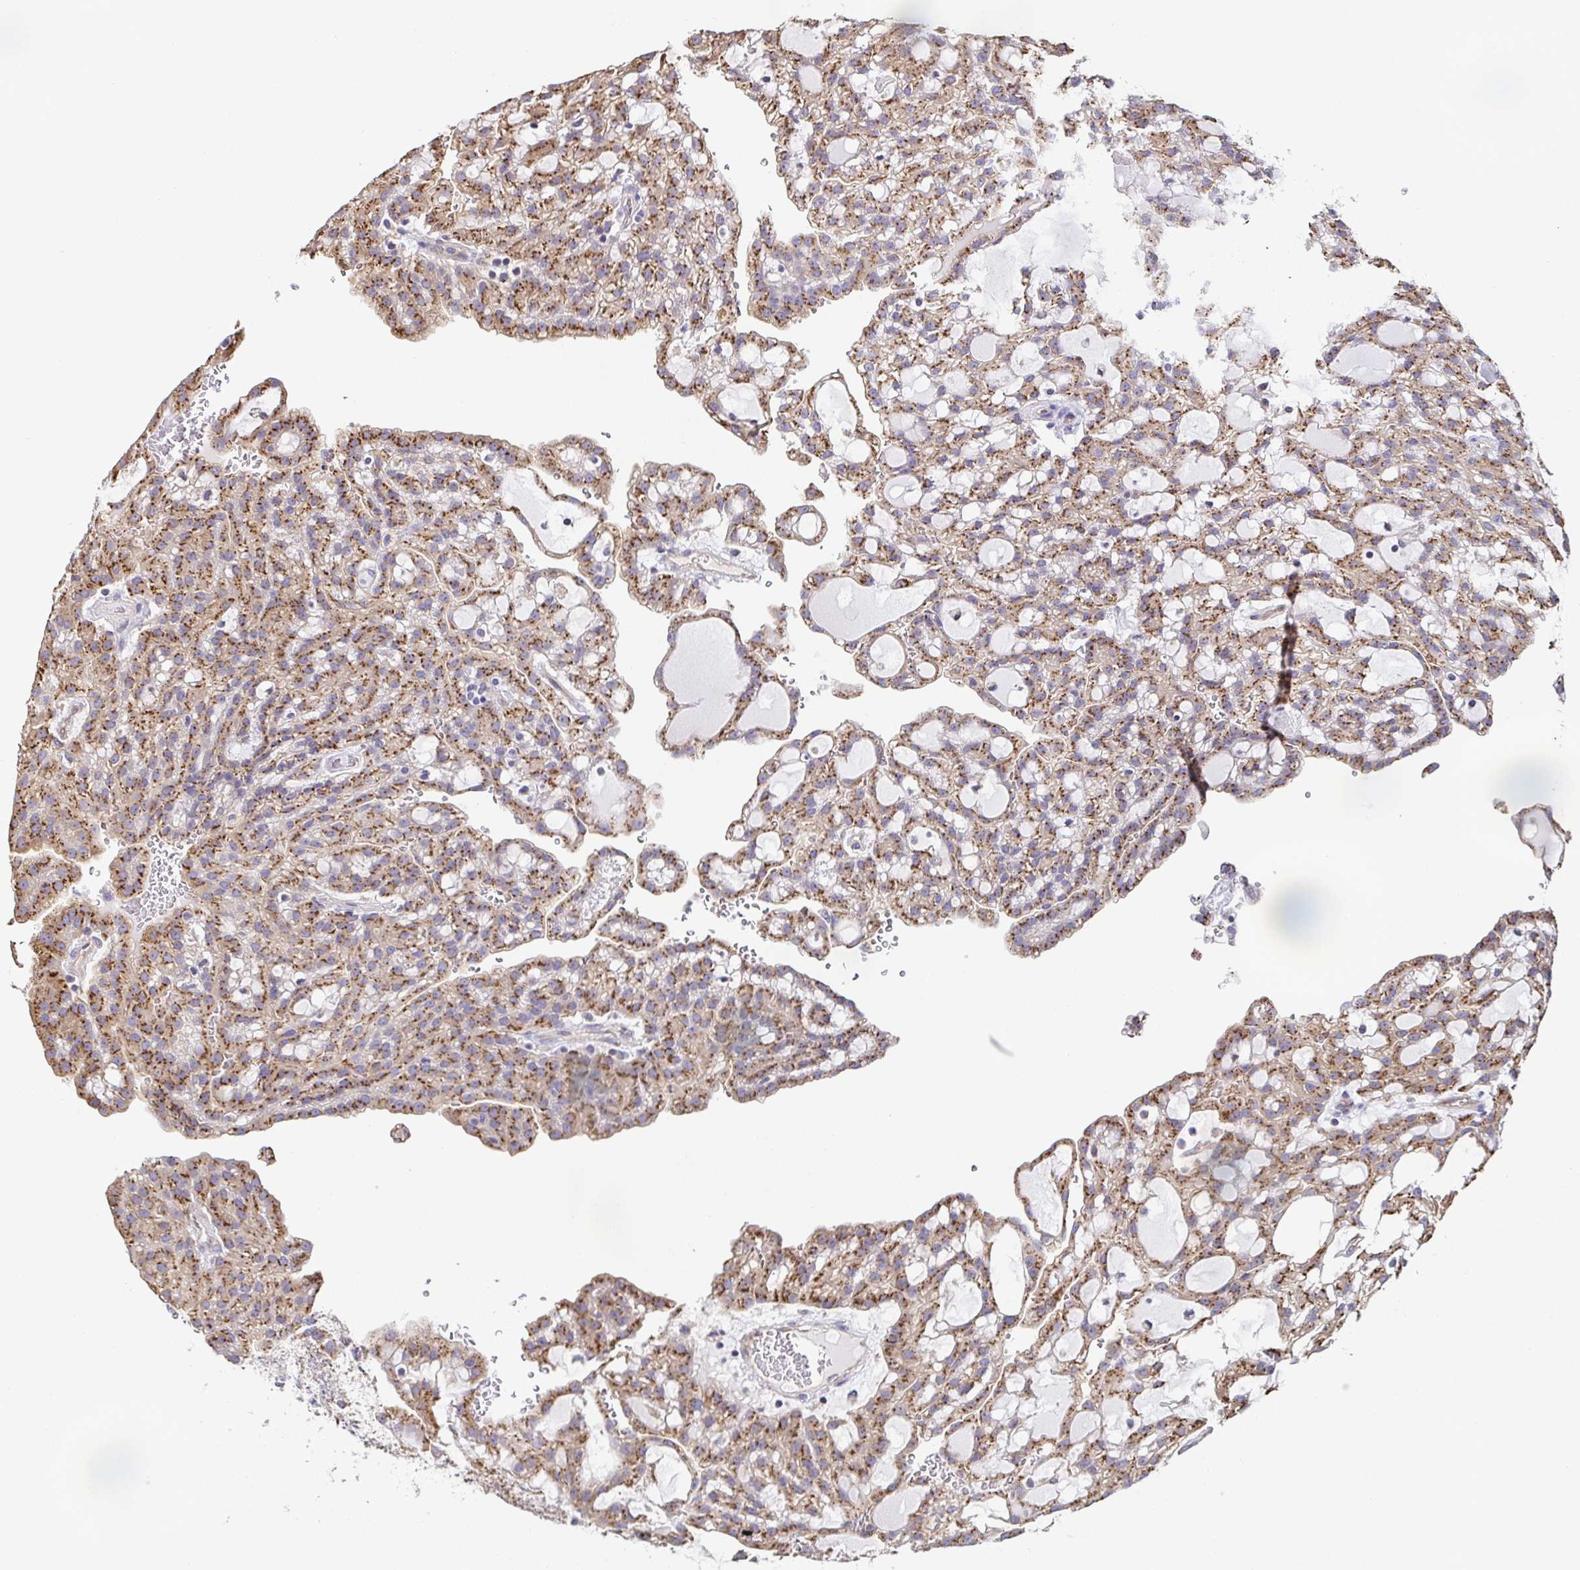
{"staining": {"intensity": "moderate", "quantity": ">75%", "location": "cytoplasmic/membranous"}, "tissue": "renal cancer", "cell_type": "Tumor cells", "image_type": "cancer", "snomed": [{"axis": "morphology", "description": "Adenocarcinoma, NOS"}, {"axis": "topography", "description": "Kidney"}], "caption": "IHC photomicrograph of neoplastic tissue: human renal cancer stained using IHC demonstrates medium levels of moderate protein expression localized specifically in the cytoplasmic/membranous of tumor cells, appearing as a cytoplasmic/membranous brown color.", "gene": "EIF3D", "patient": {"sex": "male", "age": 63}}